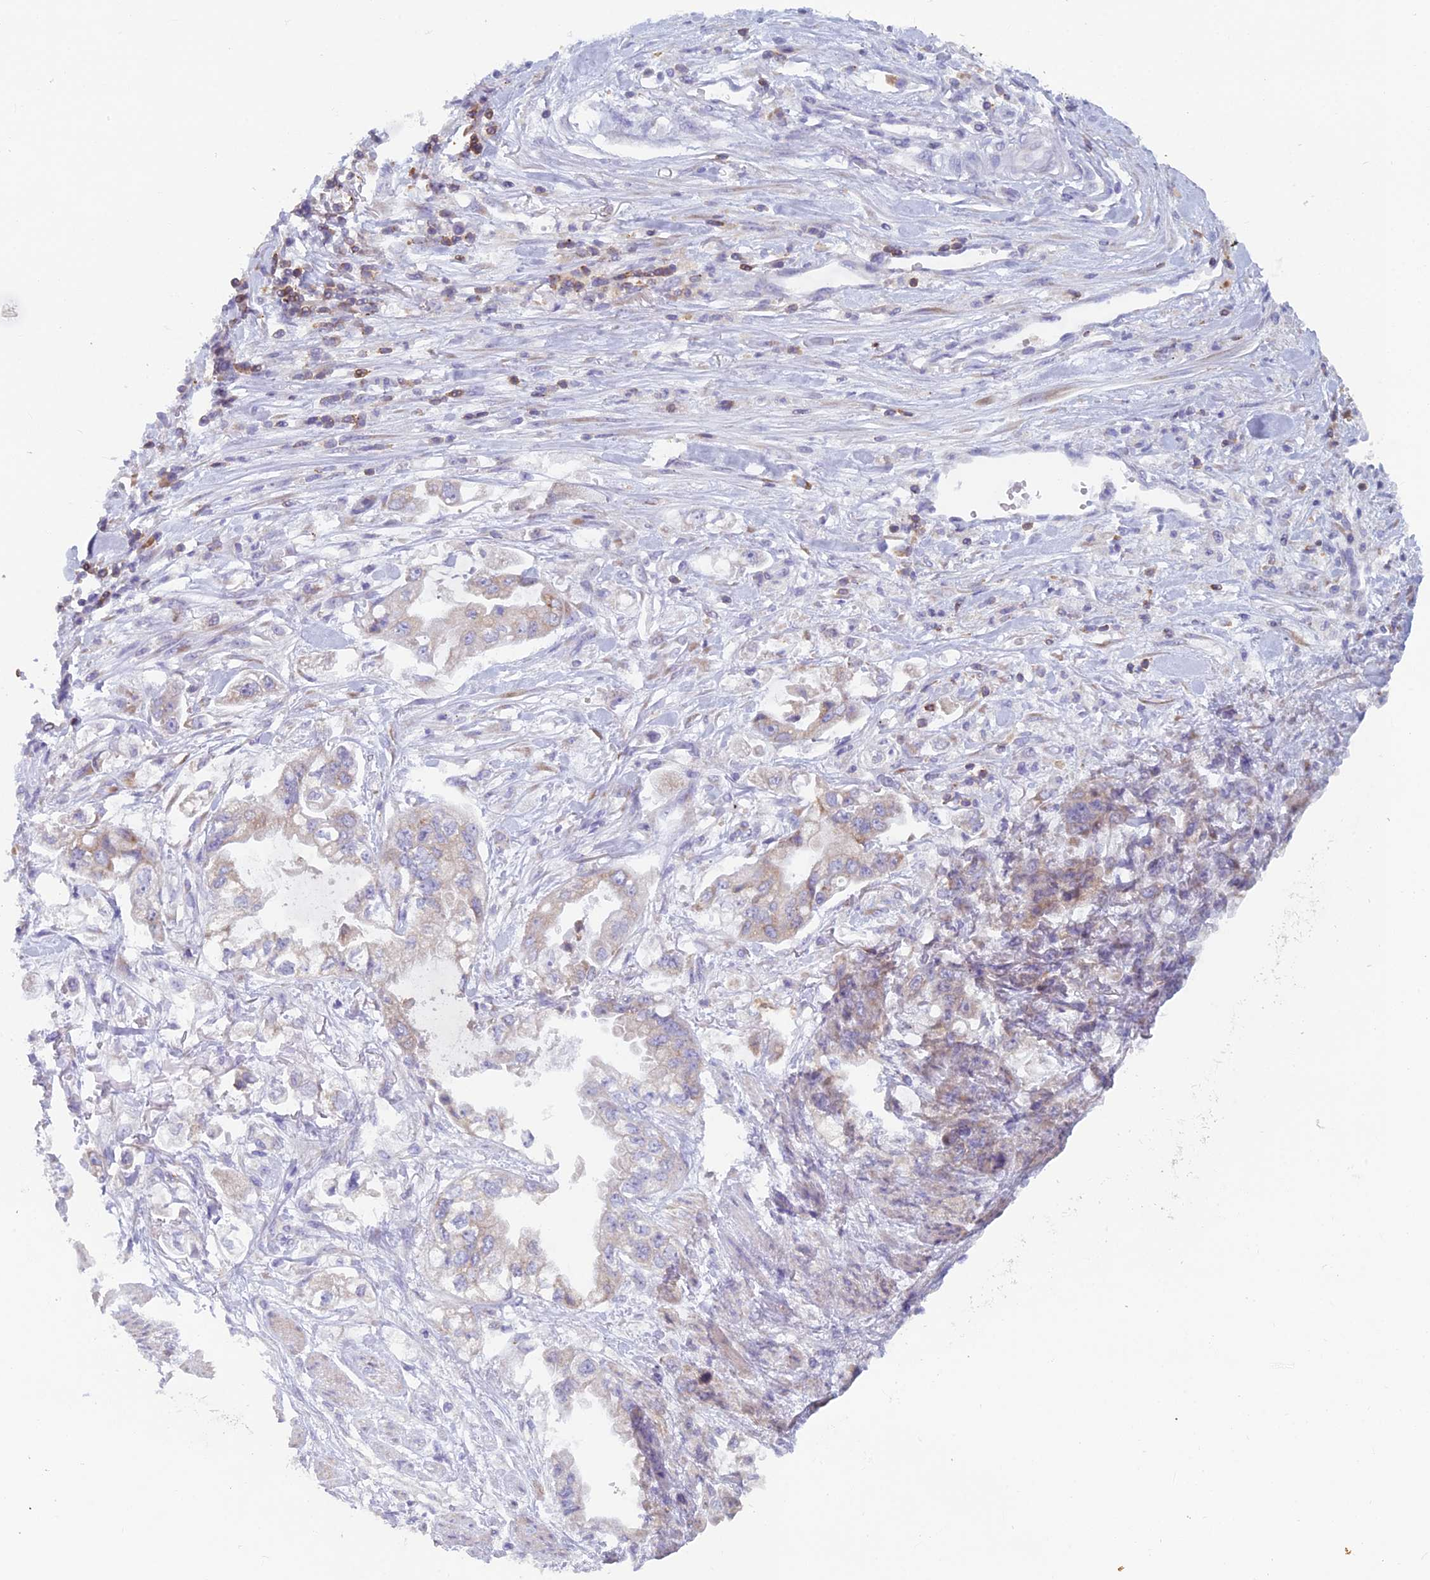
{"staining": {"intensity": "weak", "quantity": ">75%", "location": "cytoplasmic/membranous"}, "tissue": "stomach cancer", "cell_type": "Tumor cells", "image_type": "cancer", "snomed": [{"axis": "morphology", "description": "Adenocarcinoma, NOS"}, {"axis": "topography", "description": "Stomach"}], "caption": "Stomach adenocarcinoma tissue shows weak cytoplasmic/membranous positivity in approximately >75% of tumor cells, visualized by immunohistochemistry. (IHC, brightfield microscopy, high magnification).", "gene": "ABI3BP", "patient": {"sex": "male", "age": 62}}